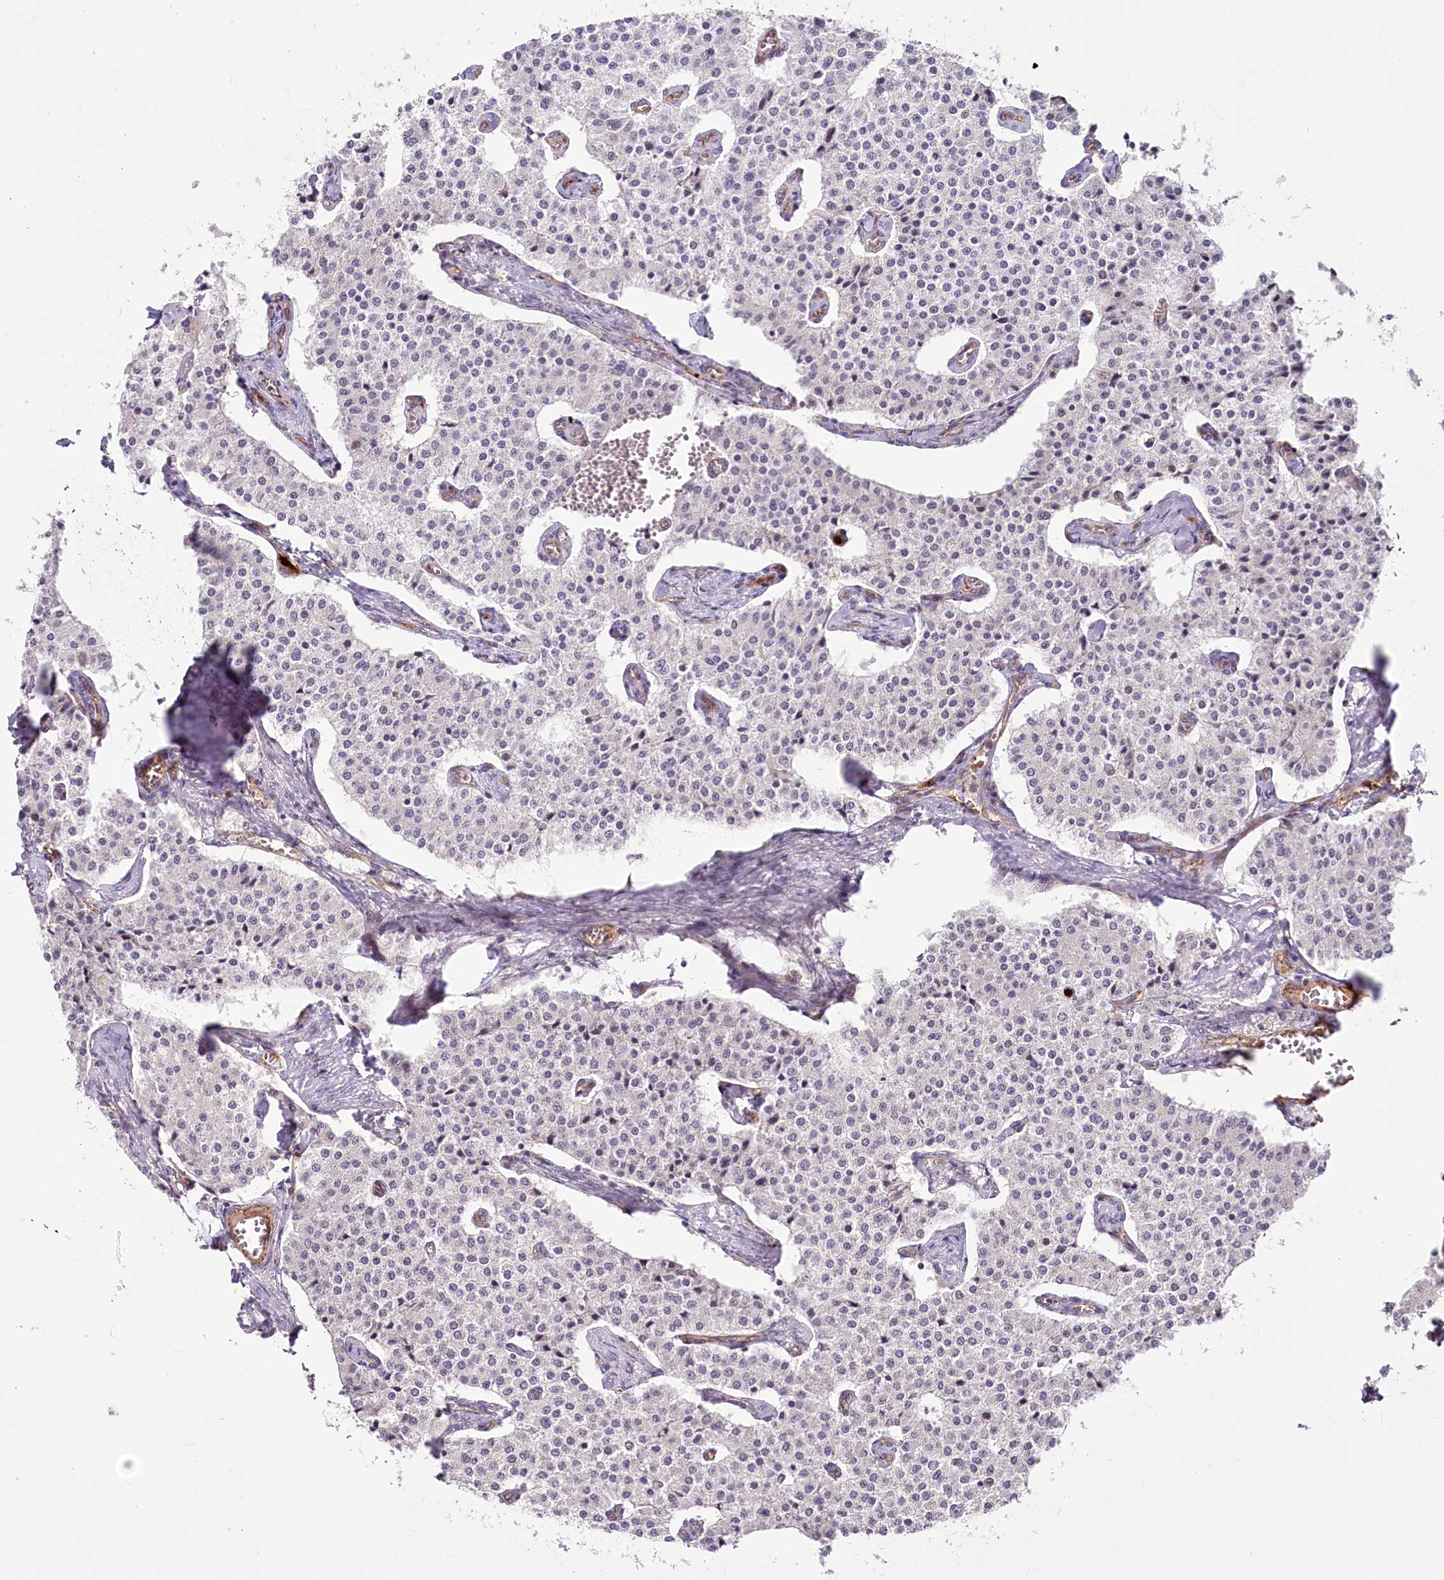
{"staining": {"intensity": "negative", "quantity": "none", "location": "none"}, "tissue": "carcinoid", "cell_type": "Tumor cells", "image_type": "cancer", "snomed": [{"axis": "morphology", "description": "Carcinoid, malignant, NOS"}, {"axis": "topography", "description": "Colon"}], "caption": "DAB (3,3'-diaminobenzidine) immunohistochemical staining of carcinoid (malignant) demonstrates no significant staining in tumor cells.", "gene": "ALKBH8", "patient": {"sex": "female", "age": 52}}